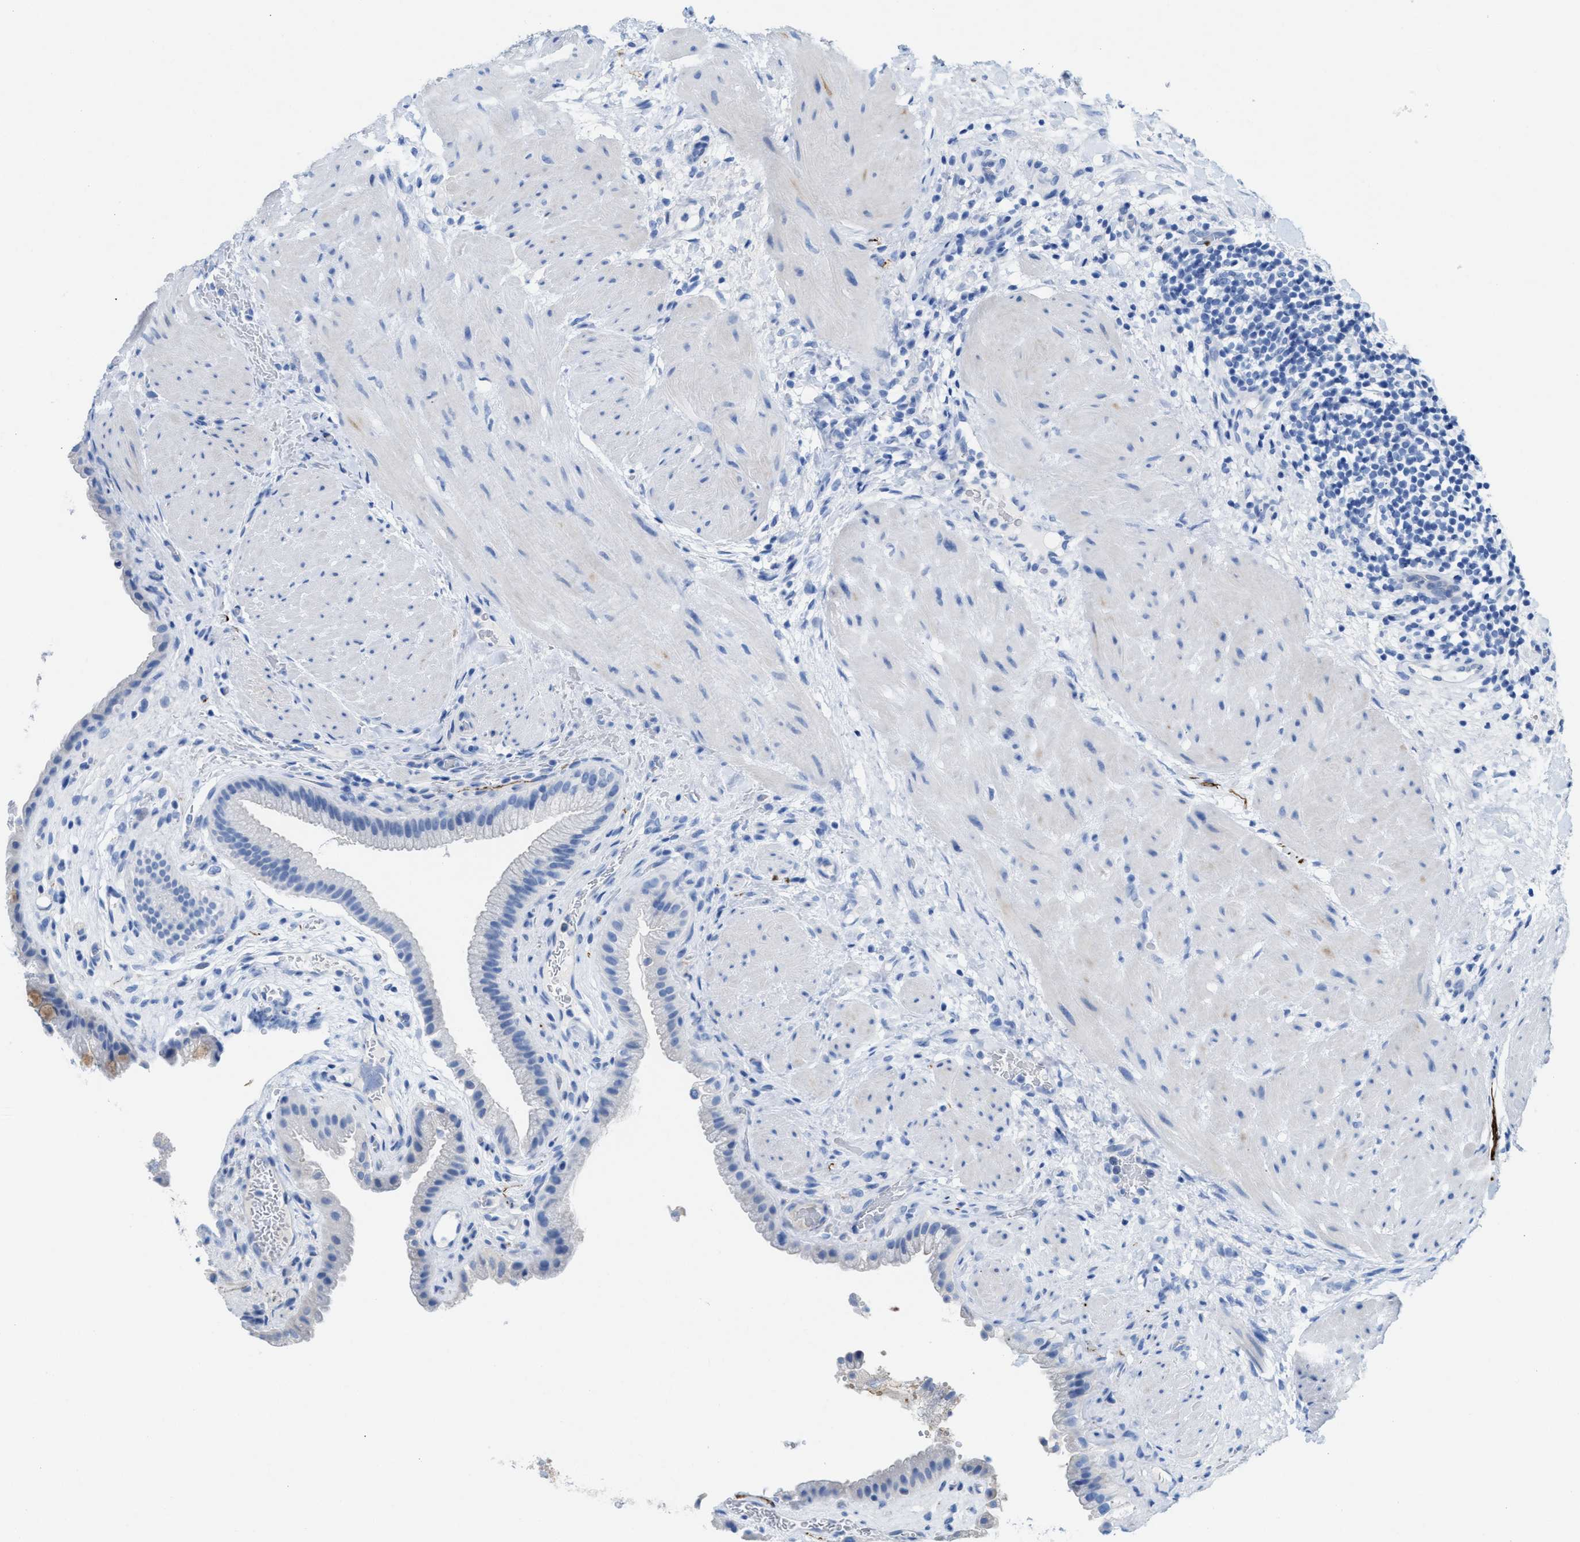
{"staining": {"intensity": "negative", "quantity": "none", "location": "none"}, "tissue": "gallbladder", "cell_type": "Glandular cells", "image_type": "normal", "snomed": [{"axis": "morphology", "description": "Normal tissue, NOS"}, {"axis": "topography", "description": "Gallbladder"}], "caption": "Human gallbladder stained for a protein using immunohistochemistry exhibits no expression in glandular cells.", "gene": "ANKFN1", "patient": {"sex": "male", "age": 49}}